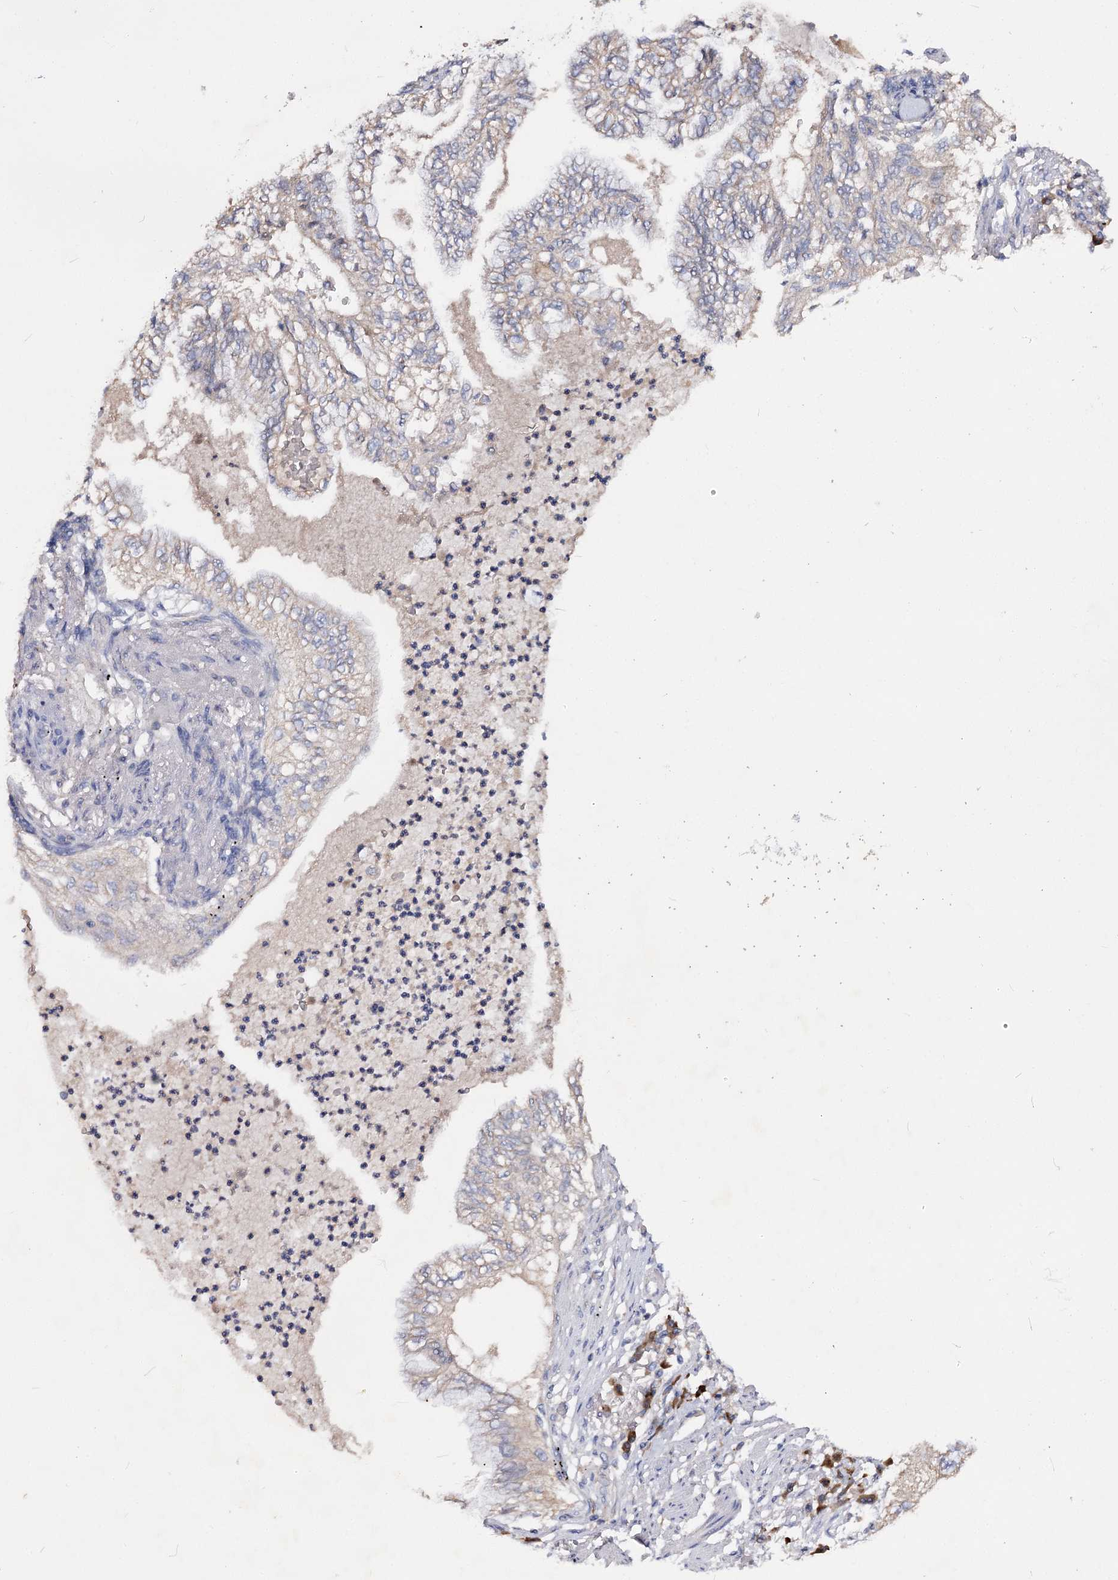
{"staining": {"intensity": "negative", "quantity": "none", "location": "none"}, "tissue": "lung cancer", "cell_type": "Tumor cells", "image_type": "cancer", "snomed": [{"axis": "morphology", "description": "Adenocarcinoma, NOS"}, {"axis": "topography", "description": "Lung"}], "caption": "The immunohistochemistry (IHC) micrograph has no significant expression in tumor cells of lung cancer (adenocarcinoma) tissue.", "gene": "IL1RAP", "patient": {"sex": "female", "age": 70}}